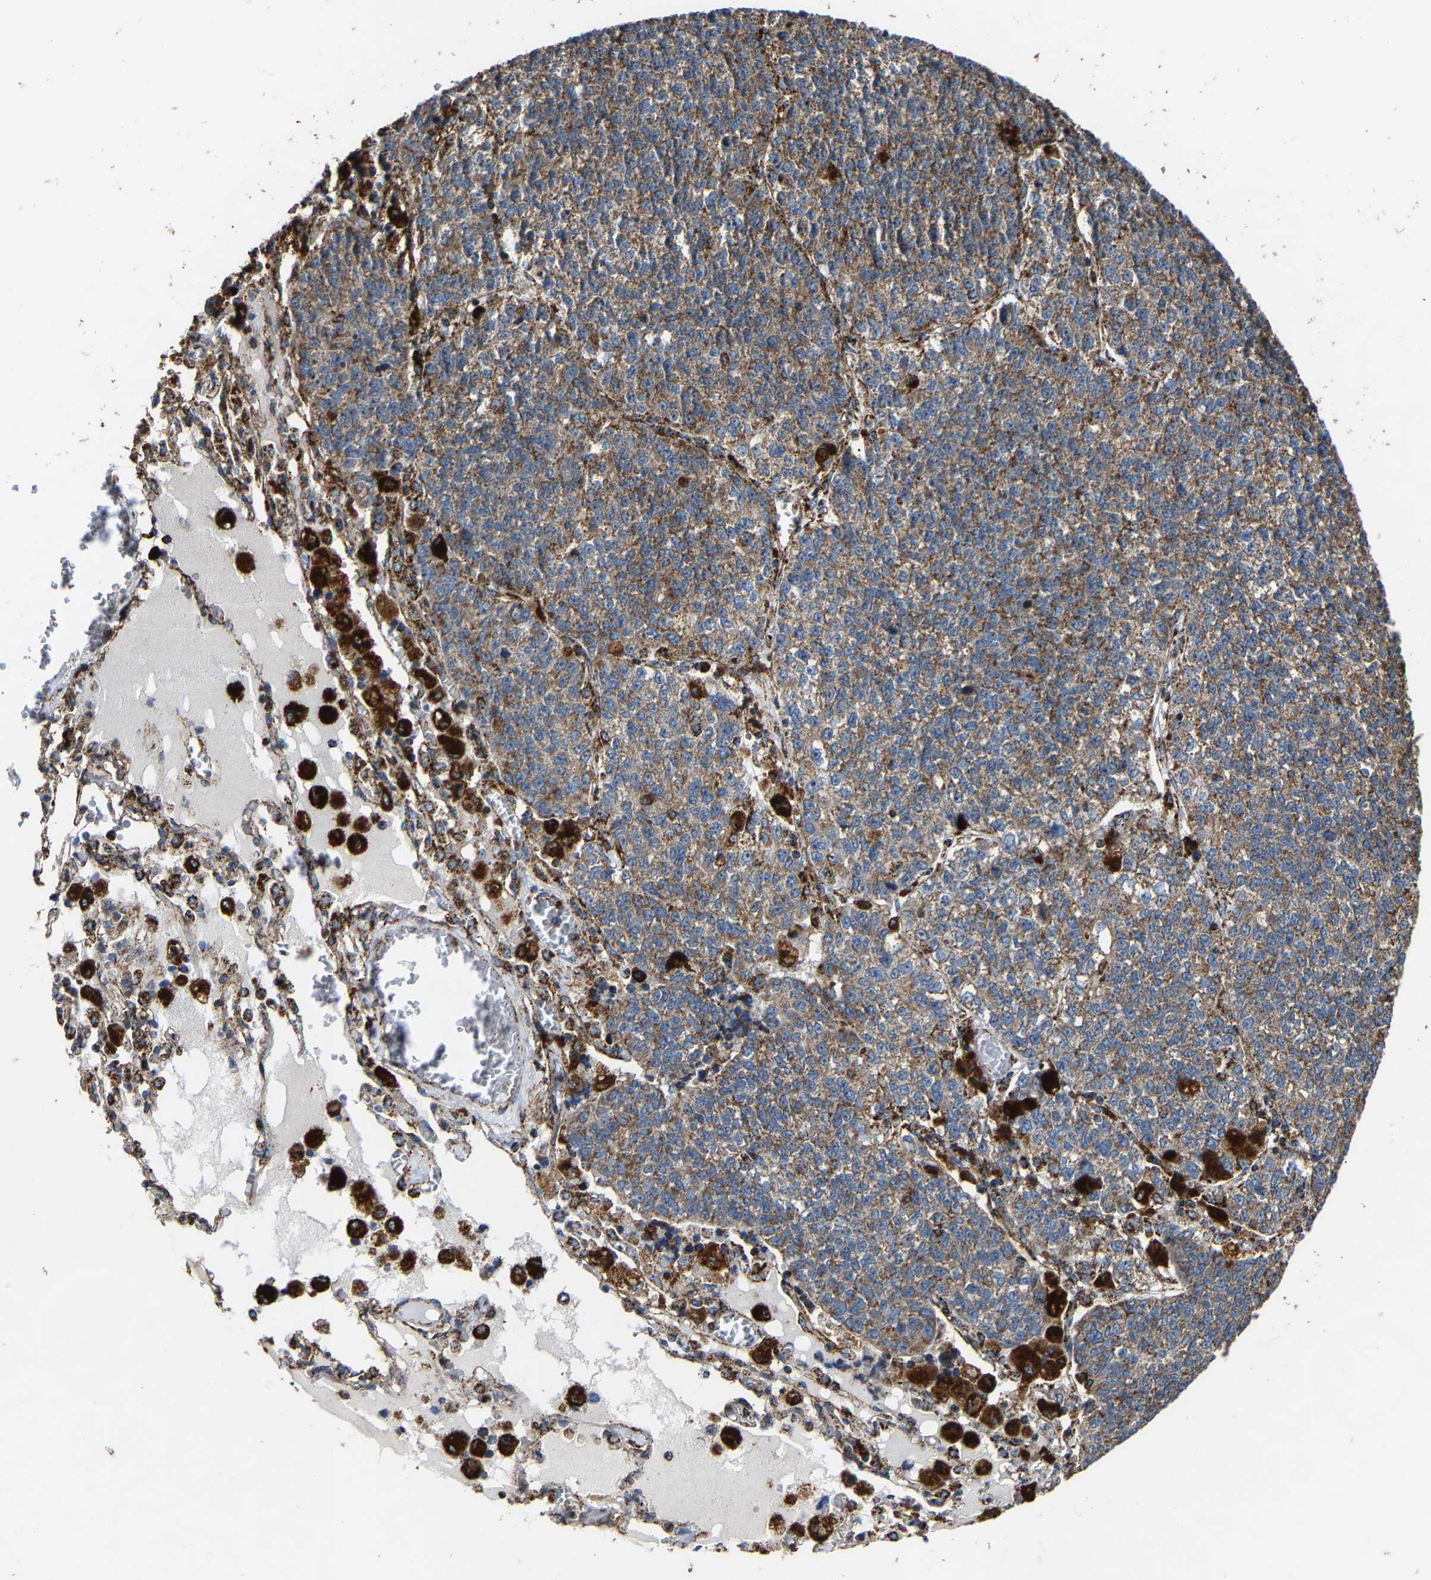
{"staining": {"intensity": "moderate", "quantity": ">75%", "location": "cytoplasmic/membranous"}, "tissue": "lung cancer", "cell_type": "Tumor cells", "image_type": "cancer", "snomed": [{"axis": "morphology", "description": "Adenocarcinoma, NOS"}, {"axis": "topography", "description": "Lung"}], "caption": "An image of lung cancer (adenocarcinoma) stained for a protein exhibits moderate cytoplasmic/membranous brown staining in tumor cells. The staining was performed using DAB (3,3'-diaminobenzidine), with brown indicating positive protein expression. Nuclei are stained blue with hematoxylin.", "gene": "NDUFV3", "patient": {"sex": "male", "age": 49}}